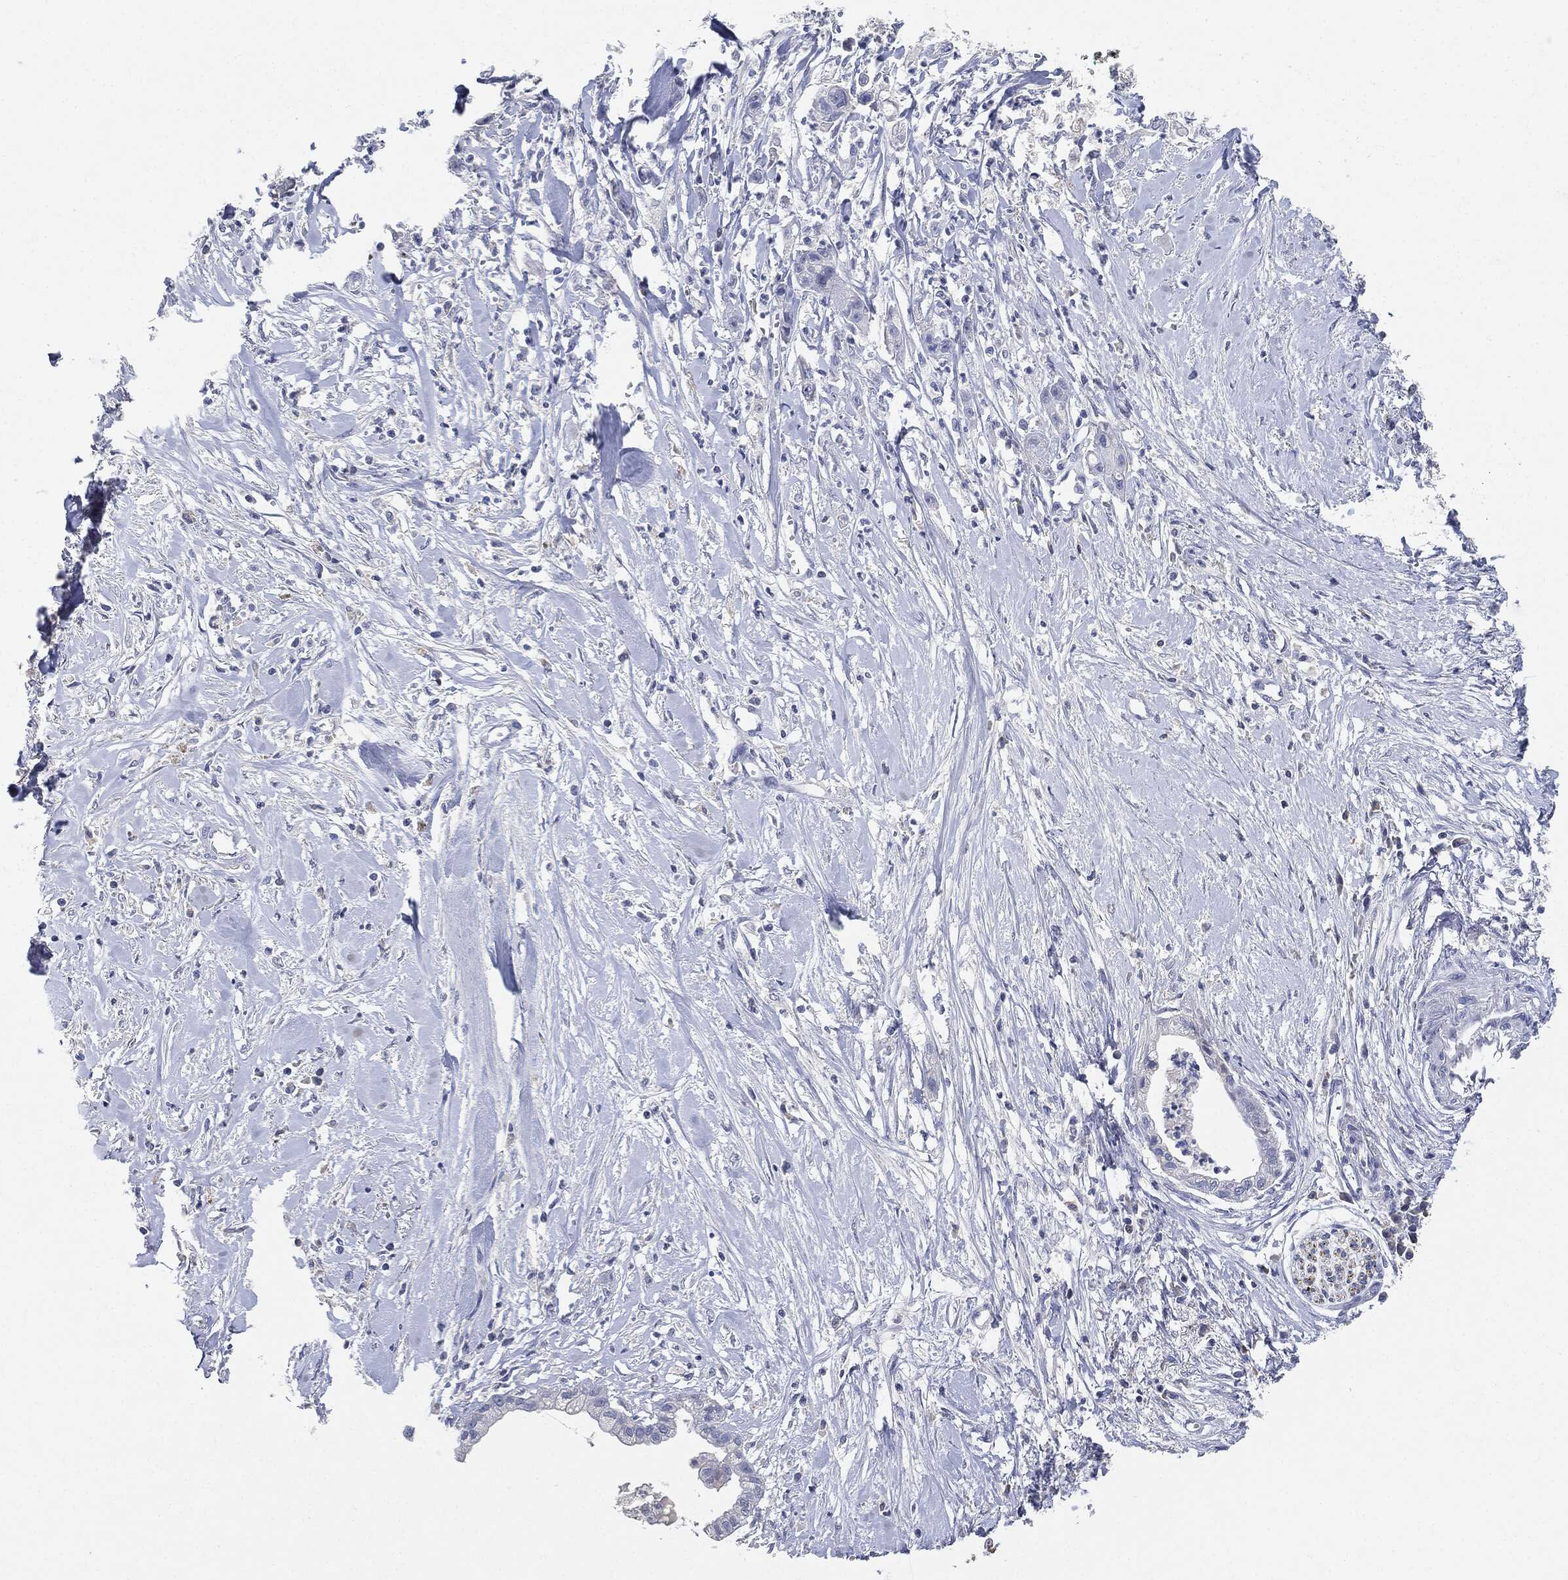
{"staining": {"intensity": "negative", "quantity": "none", "location": "none"}, "tissue": "pancreatic cancer", "cell_type": "Tumor cells", "image_type": "cancer", "snomed": [{"axis": "morphology", "description": "Normal tissue, NOS"}, {"axis": "morphology", "description": "Adenocarcinoma, NOS"}, {"axis": "topography", "description": "Pancreas"}], "caption": "This micrograph is of pancreatic cancer (adenocarcinoma) stained with IHC to label a protein in brown with the nuclei are counter-stained blue. There is no staining in tumor cells.", "gene": "NTRK1", "patient": {"sex": "female", "age": 58}}